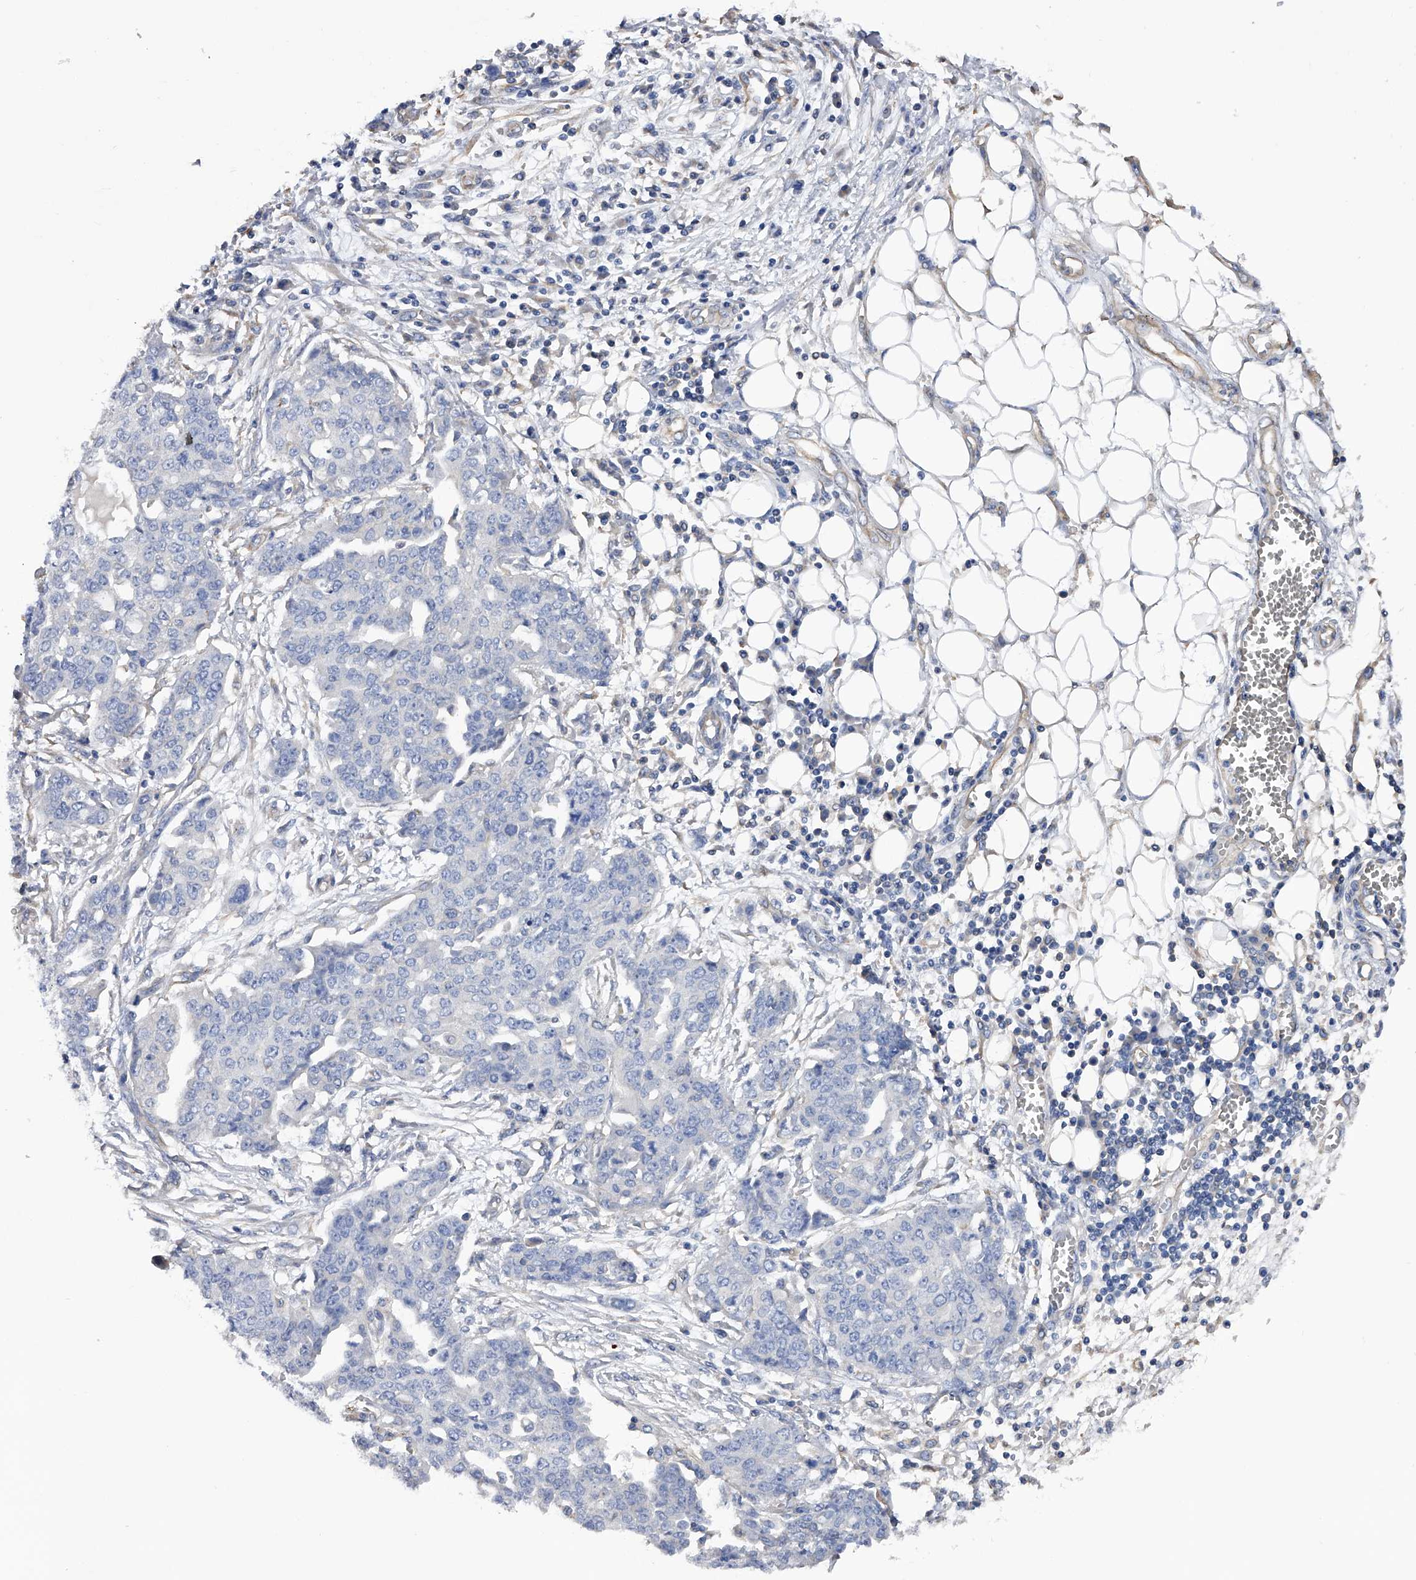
{"staining": {"intensity": "negative", "quantity": "none", "location": "none"}, "tissue": "ovarian cancer", "cell_type": "Tumor cells", "image_type": "cancer", "snomed": [{"axis": "morphology", "description": "Cystadenocarcinoma, serous, NOS"}, {"axis": "topography", "description": "Soft tissue"}, {"axis": "topography", "description": "Ovary"}], "caption": "Immunohistochemistry image of ovarian serous cystadenocarcinoma stained for a protein (brown), which shows no expression in tumor cells.", "gene": "RWDD2A", "patient": {"sex": "female", "age": 57}}